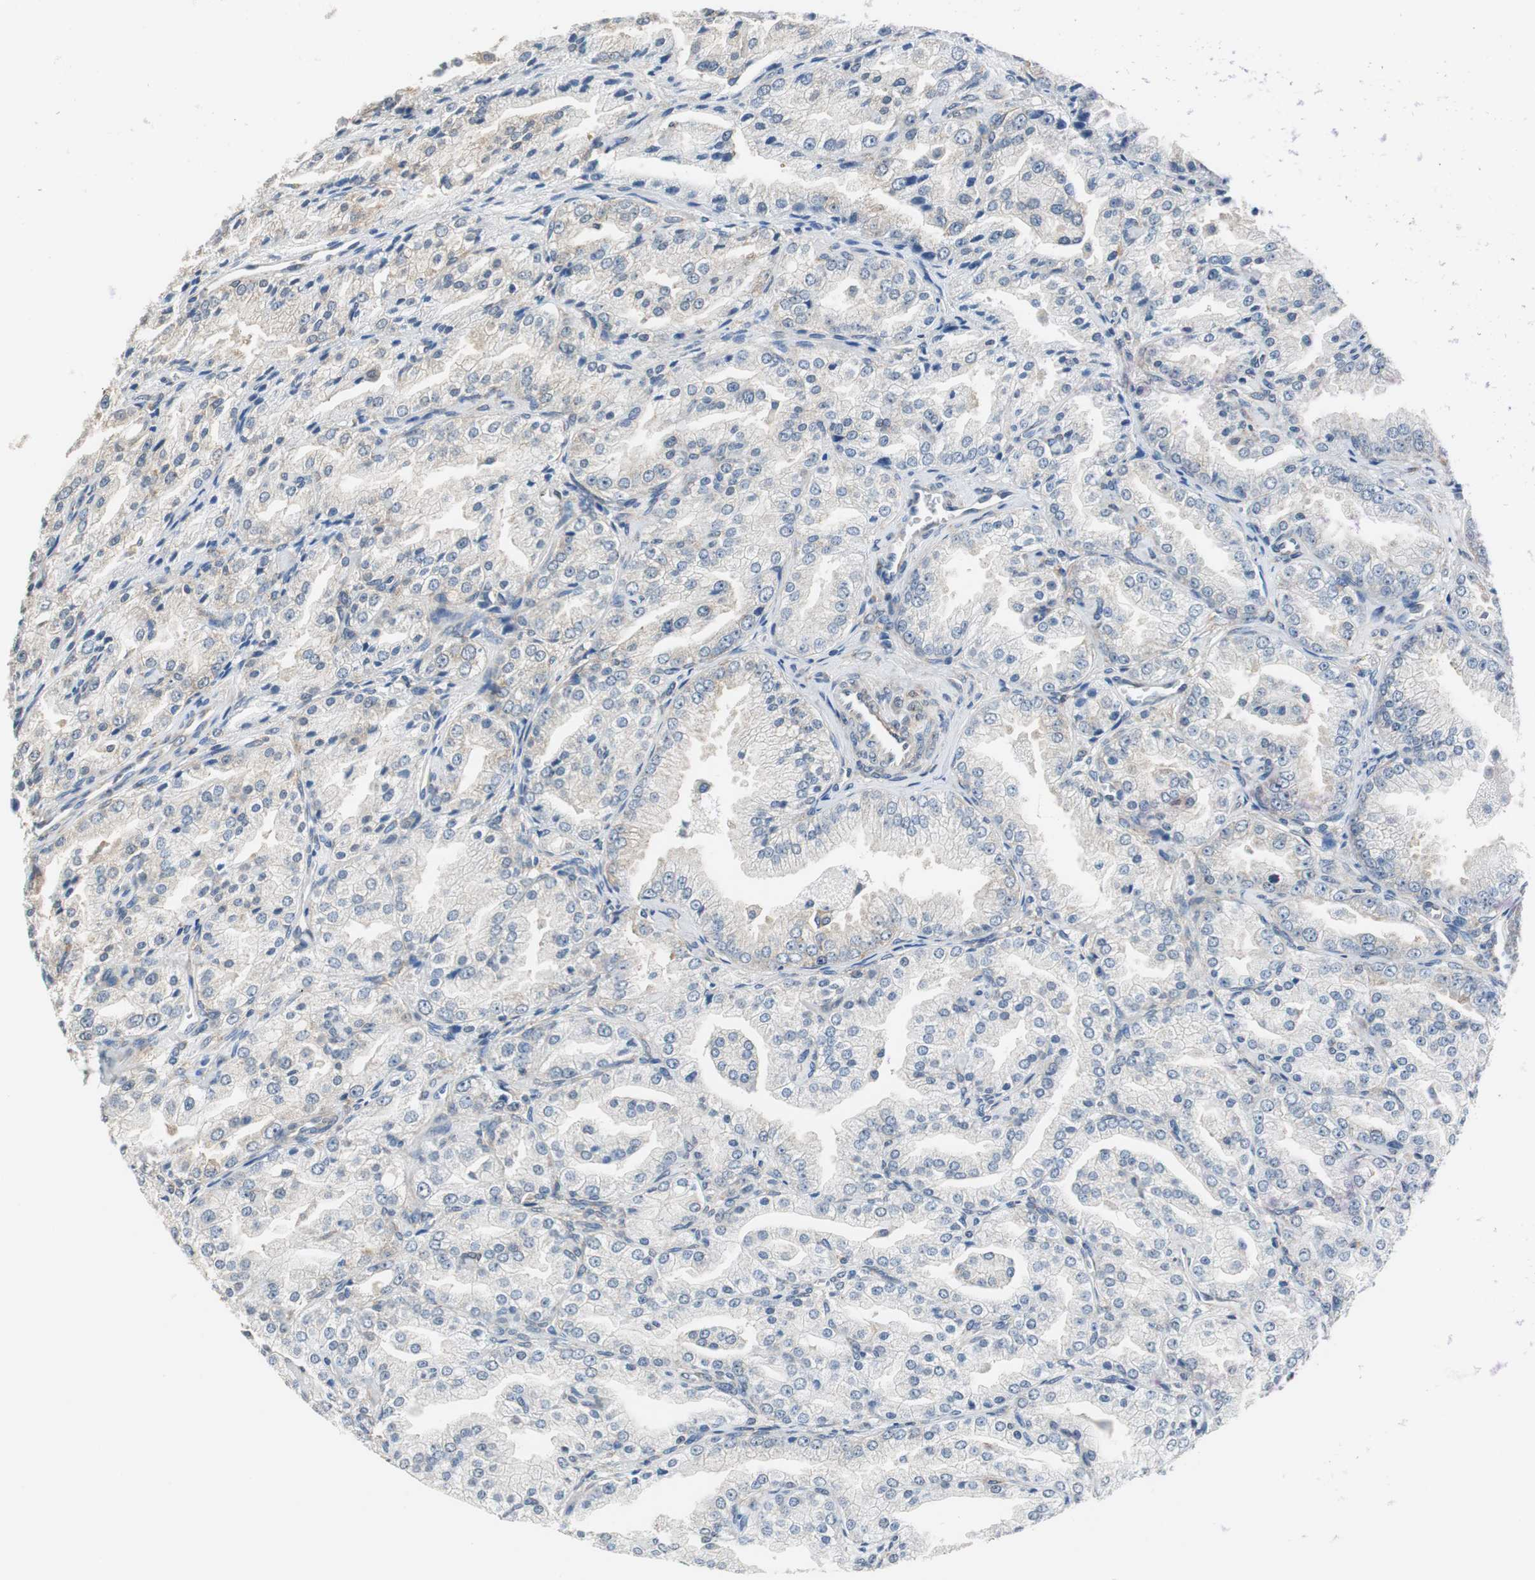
{"staining": {"intensity": "weak", "quantity": "<25%", "location": "cytoplasmic/membranous"}, "tissue": "prostate cancer", "cell_type": "Tumor cells", "image_type": "cancer", "snomed": [{"axis": "morphology", "description": "Adenocarcinoma, High grade"}, {"axis": "topography", "description": "Prostate"}], "caption": "This is a photomicrograph of IHC staining of prostate cancer, which shows no expression in tumor cells.", "gene": "CNOT3", "patient": {"sex": "male", "age": 61}}